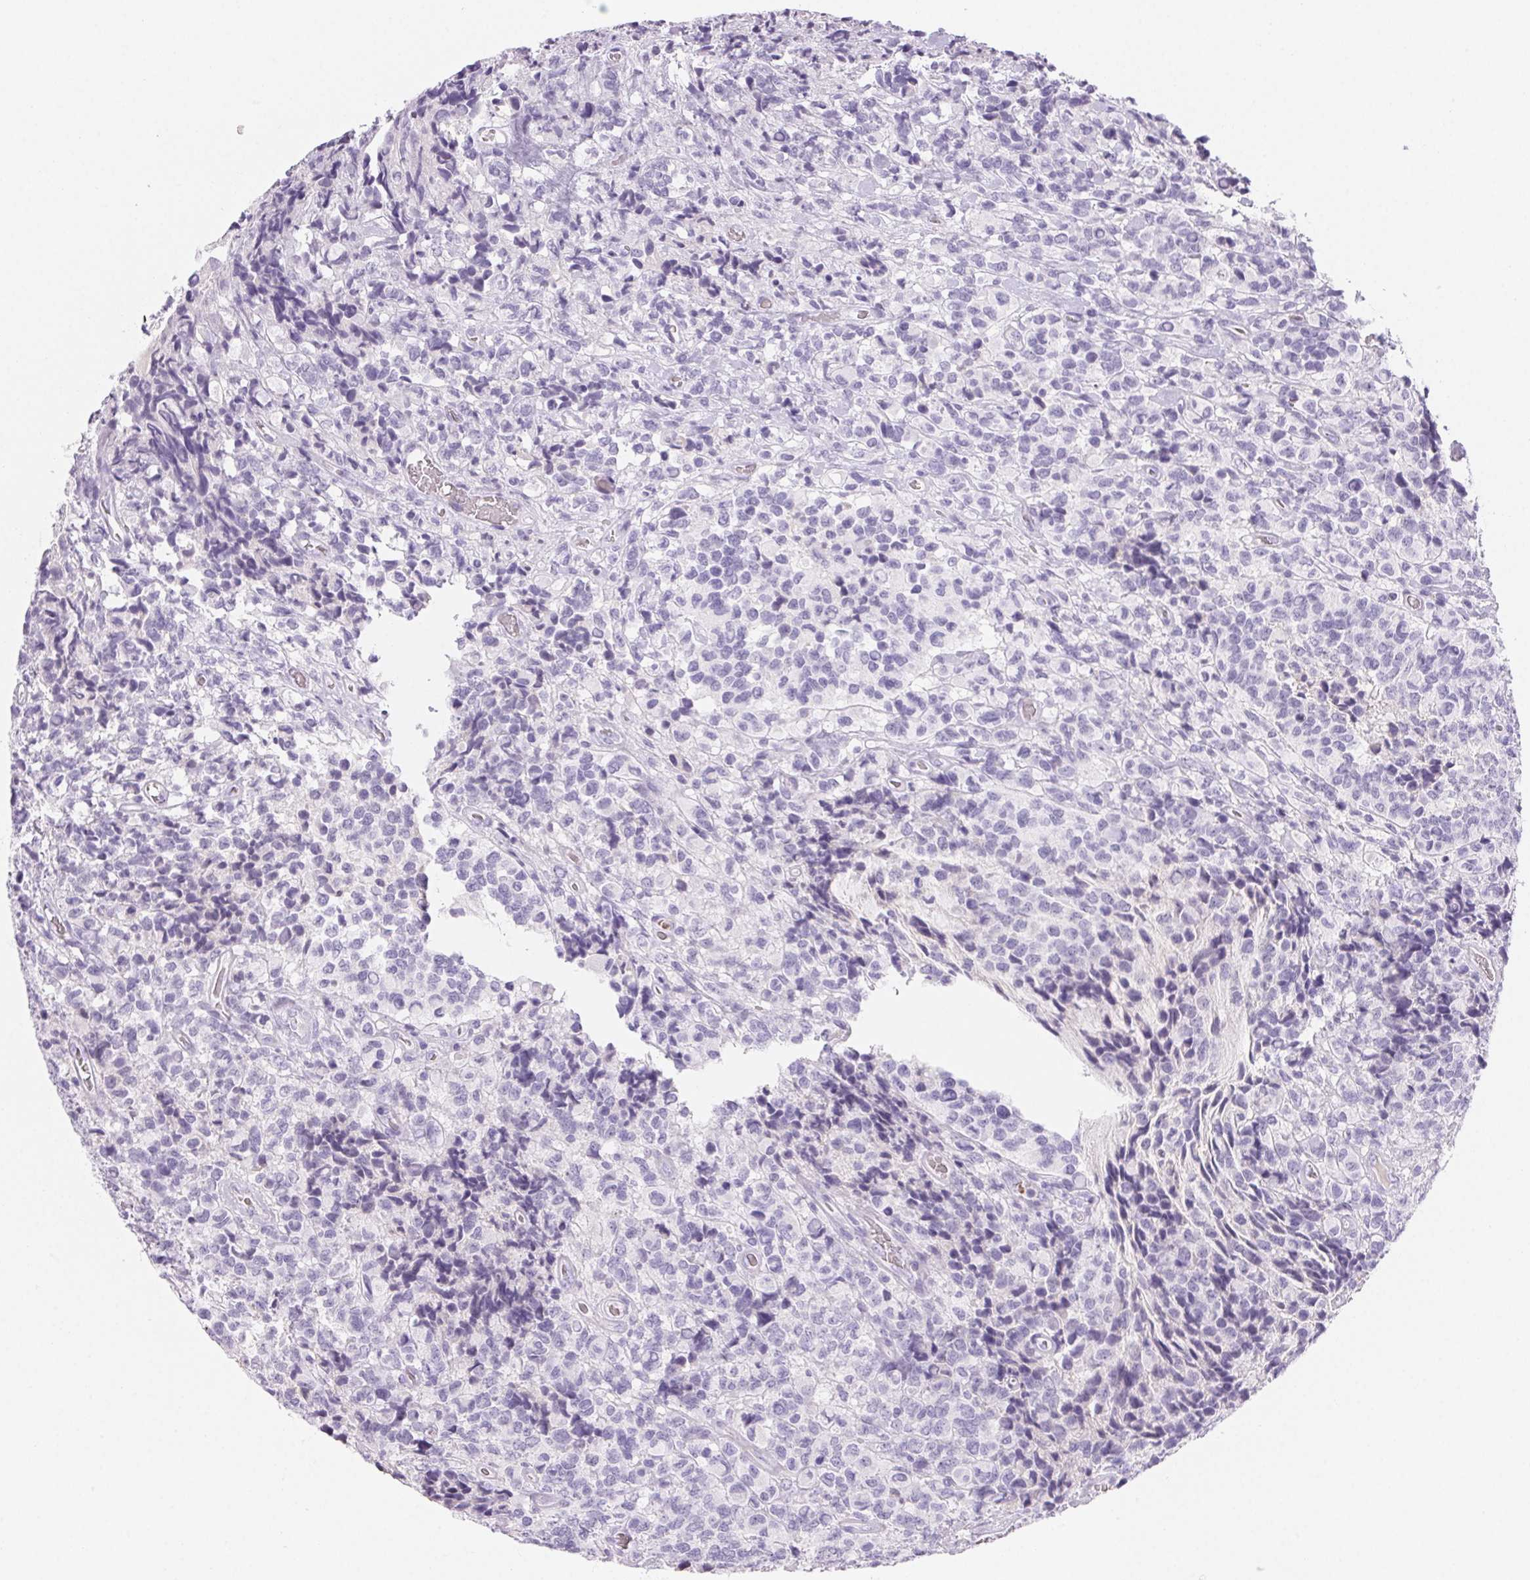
{"staining": {"intensity": "negative", "quantity": "none", "location": "none"}, "tissue": "glioma", "cell_type": "Tumor cells", "image_type": "cancer", "snomed": [{"axis": "morphology", "description": "Glioma, malignant, High grade"}, {"axis": "topography", "description": "Brain"}], "caption": "High magnification brightfield microscopy of glioma stained with DAB (brown) and counterstained with hematoxylin (blue): tumor cells show no significant staining.", "gene": "PADI4", "patient": {"sex": "male", "age": 39}}